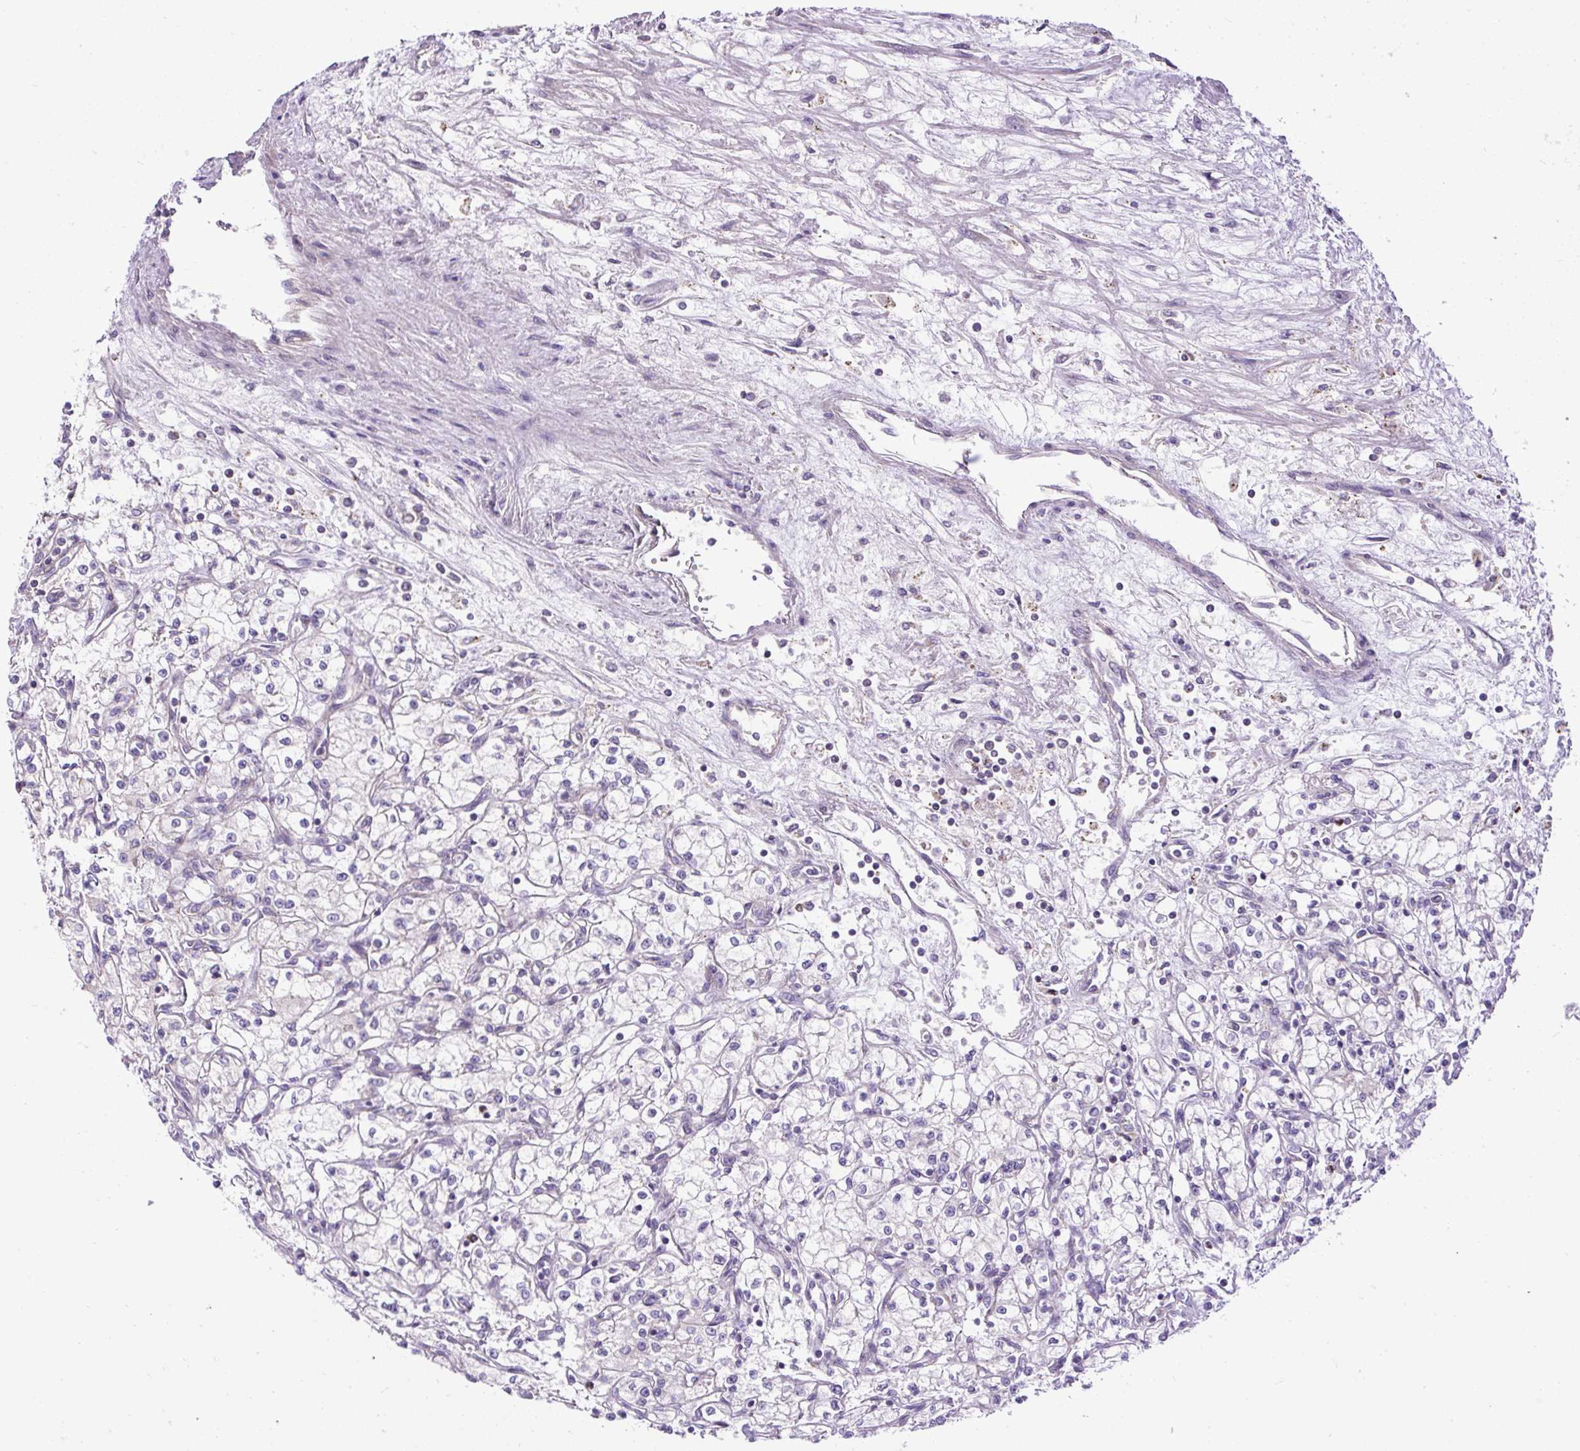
{"staining": {"intensity": "negative", "quantity": "none", "location": "none"}, "tissue": "renal cancer", "cell_type": "Tumor cells", "image_type": "cancer", "snomed": [{"axis": "morphology", "description": "Adenocarcinoma, NOS"}, {"axis": "topography", "description": "Kidney"}], "caption": "Immunohistochemical staining of renal adenocarcinoma displays no significant staining in tumor cells.", "gene": "CFAP47", "patient": {"sex": "male", "age": 59}}